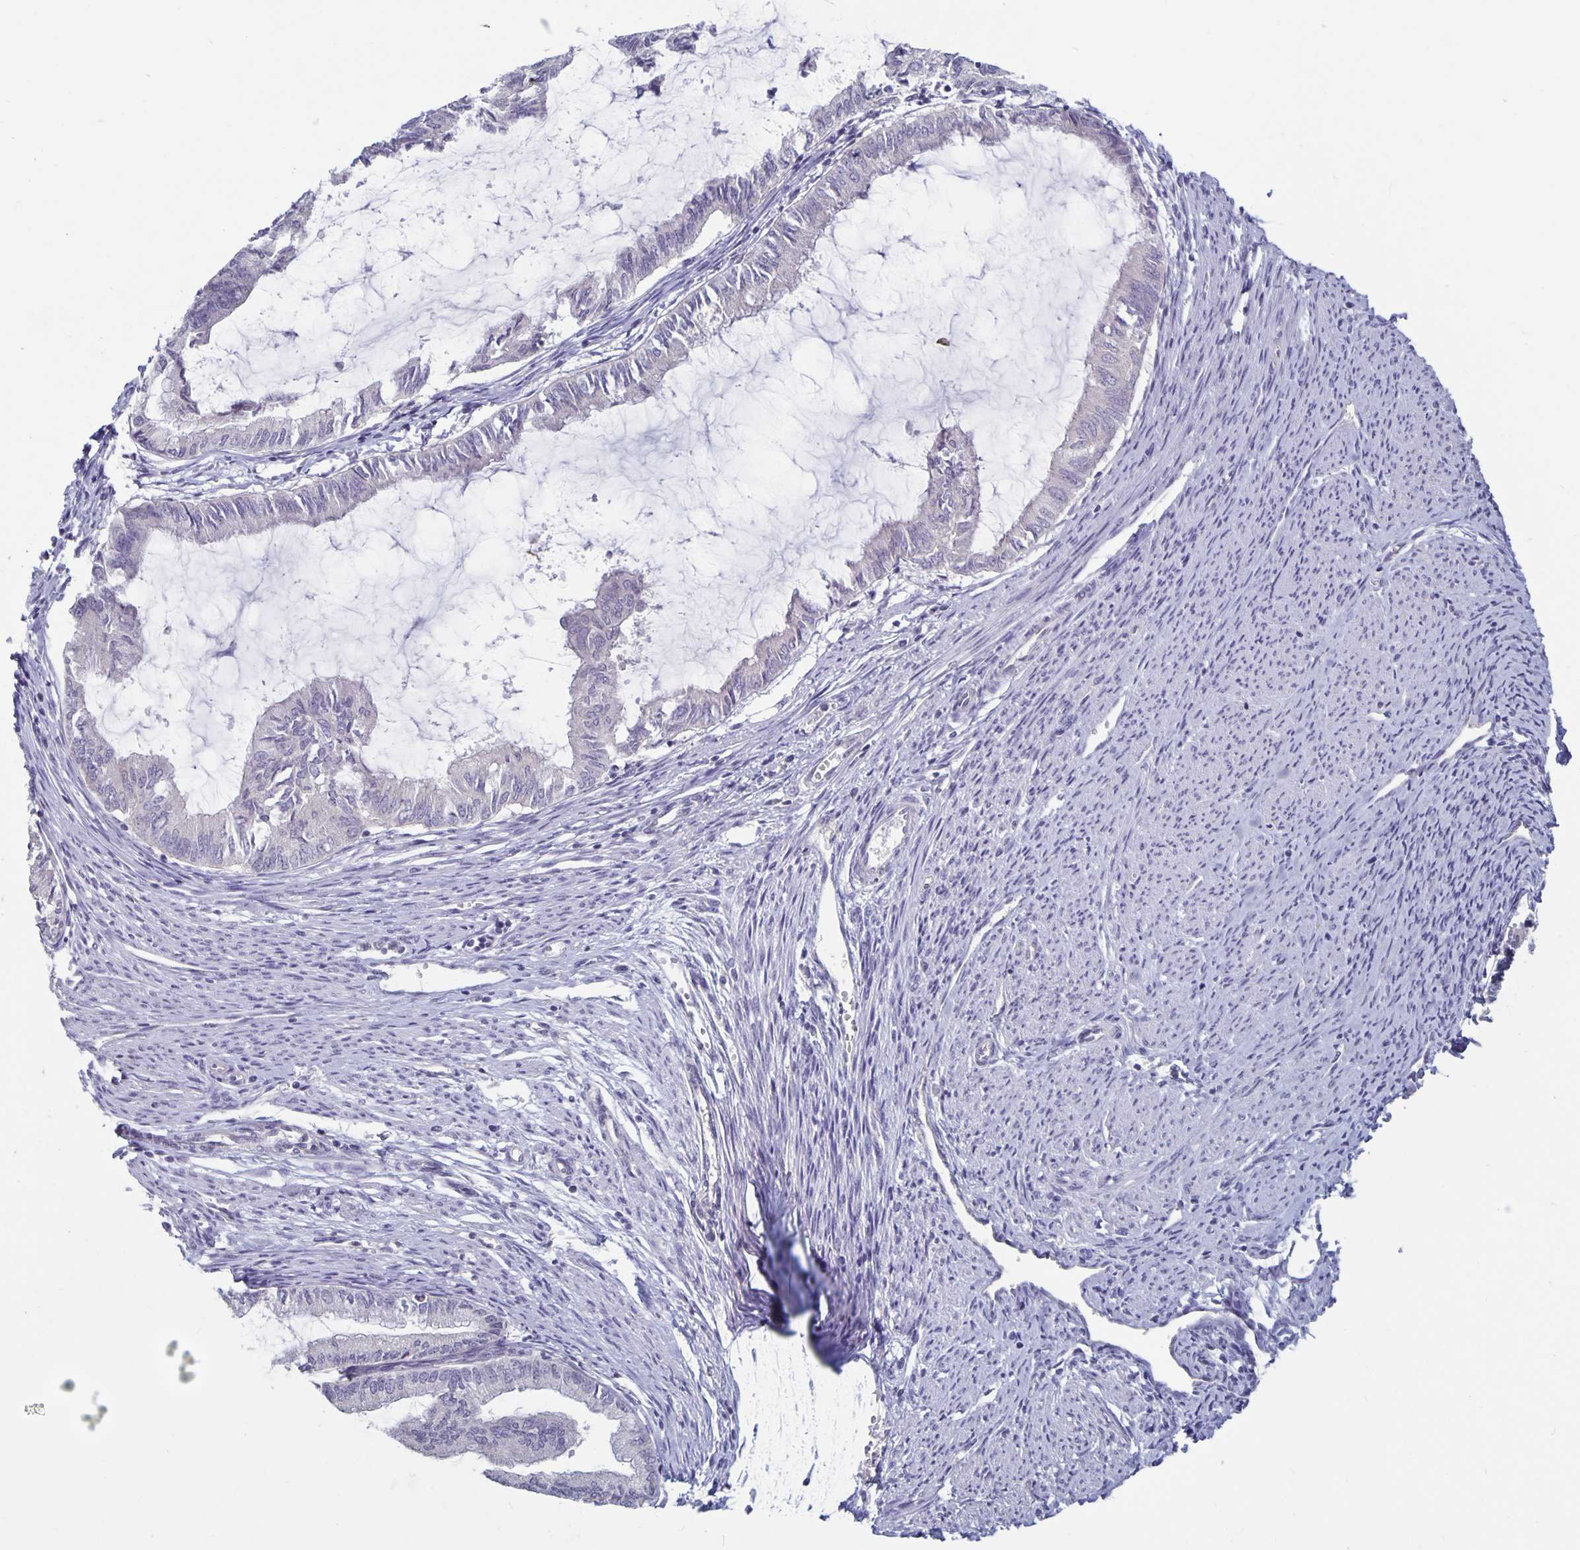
{"staining": {"intensity": "negative", "quantity": "none", "location": "none"}, "tissue": "endometrial cancer", "cell_type": "Tumor cells", "image_type": "cancer", "snomed": [{"axis": "morphology", "description": "Adenocarcinoma, NOS"}, {"axis": "topography", "description": "Endometrium"}], "caption": "DAB (3,3'-diaminobenzidine) immunohistochemical staining of human endometrial cancer demonstrates no significant staining in tumor cells.", "gene": "PLCB3", "patient": {"sex": "female", "age": 86}}